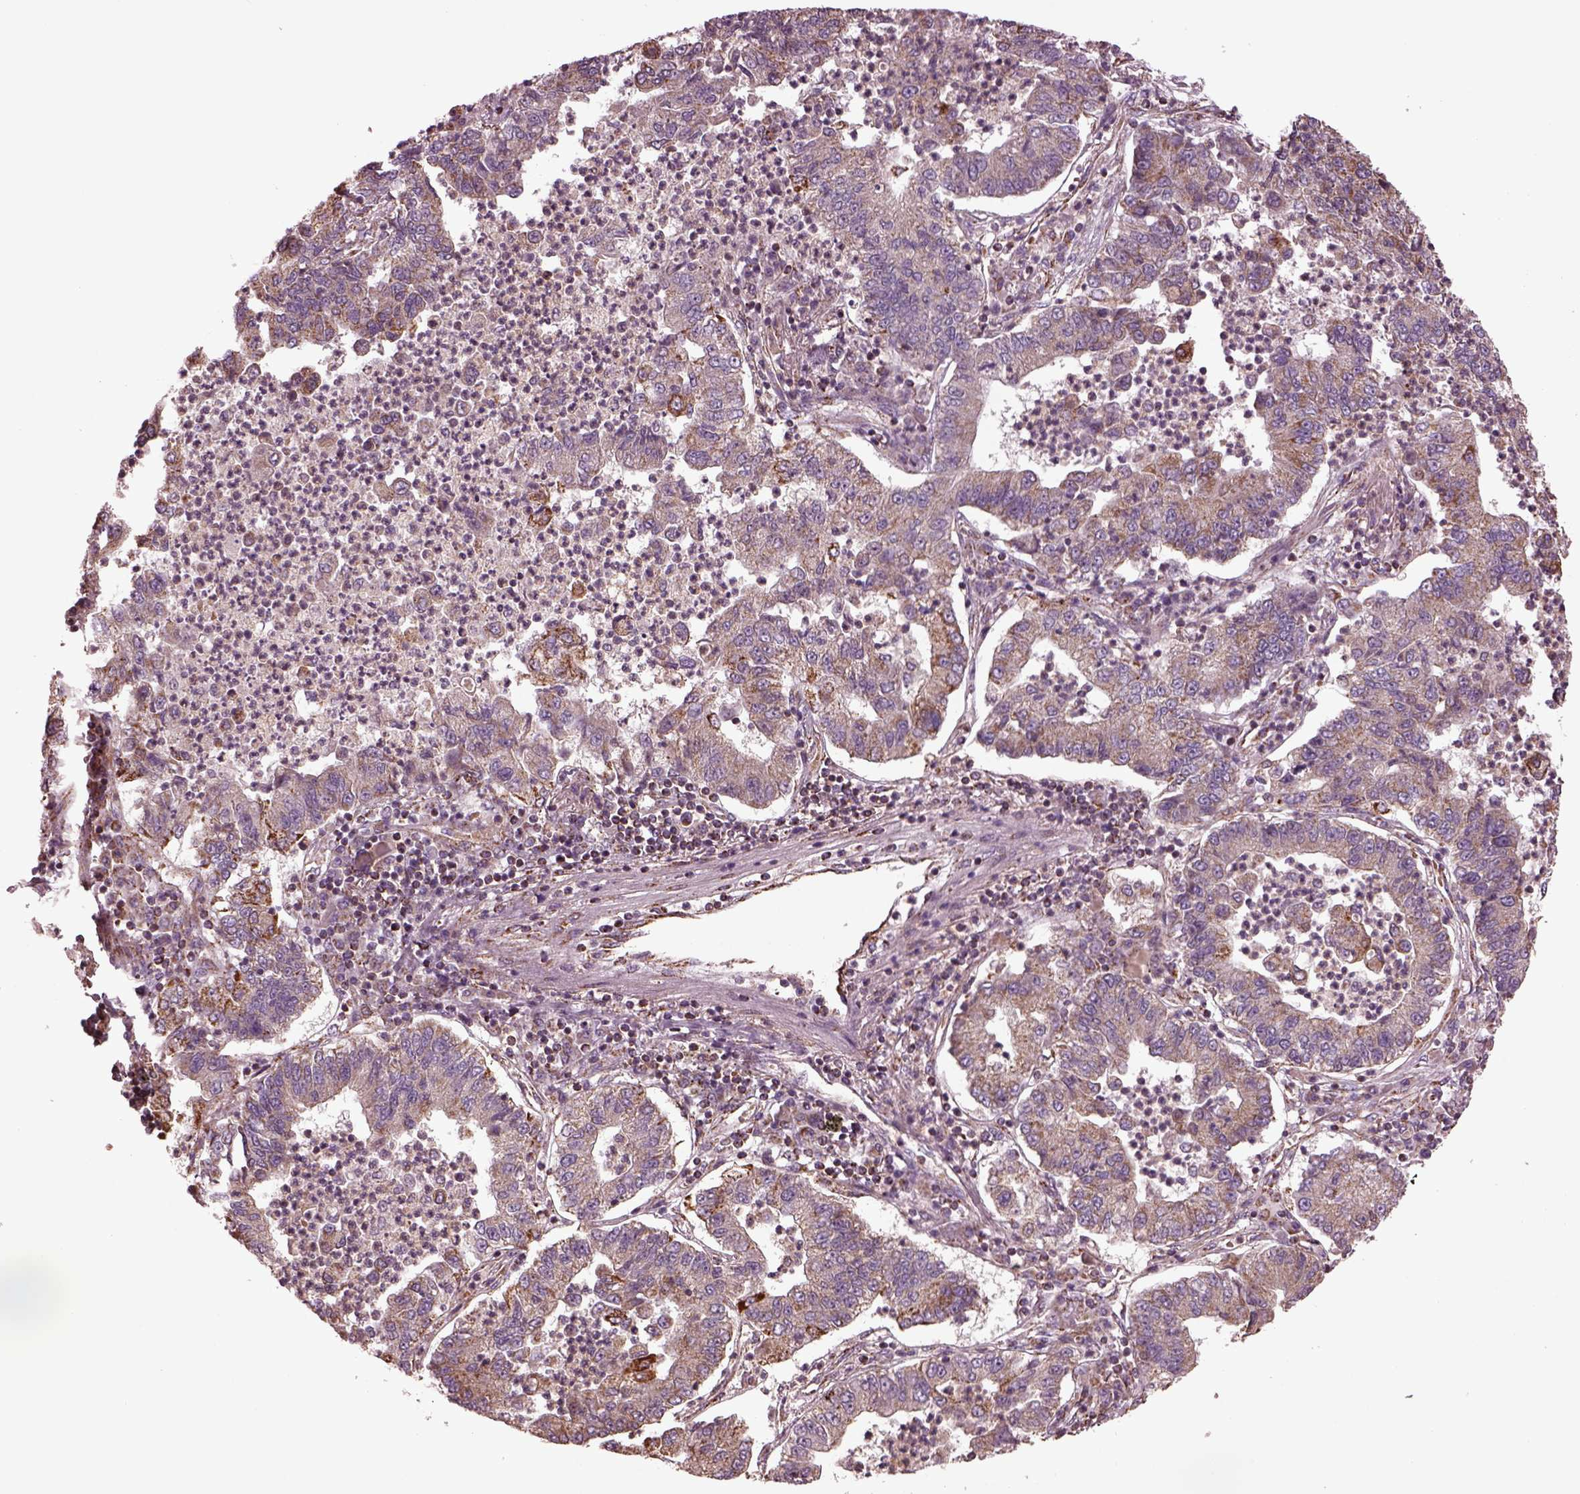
{"staining": {"intensity": "weak", "quantity": "25%-75%", "location": "cytoplasmic/membranous"}, "tissue": "lung cancer", "cell_type": "Tumor cells", "image_type": "cancer", "snomed": [{"axis": "morphology", "description": "Adenocarcinoma, NOS"}, {"axis": "topography", "description": "Lung"}], "caption": "A photomicrograph showing weak cytoplasmic/membranous staining in approximately 25%-75% of tumor cells in adenocarcinoma (lung), as visualized by brown immunohistochemical staining.", "gene": "TMEM254", "patient": {"sex": "female", "age": 57}}